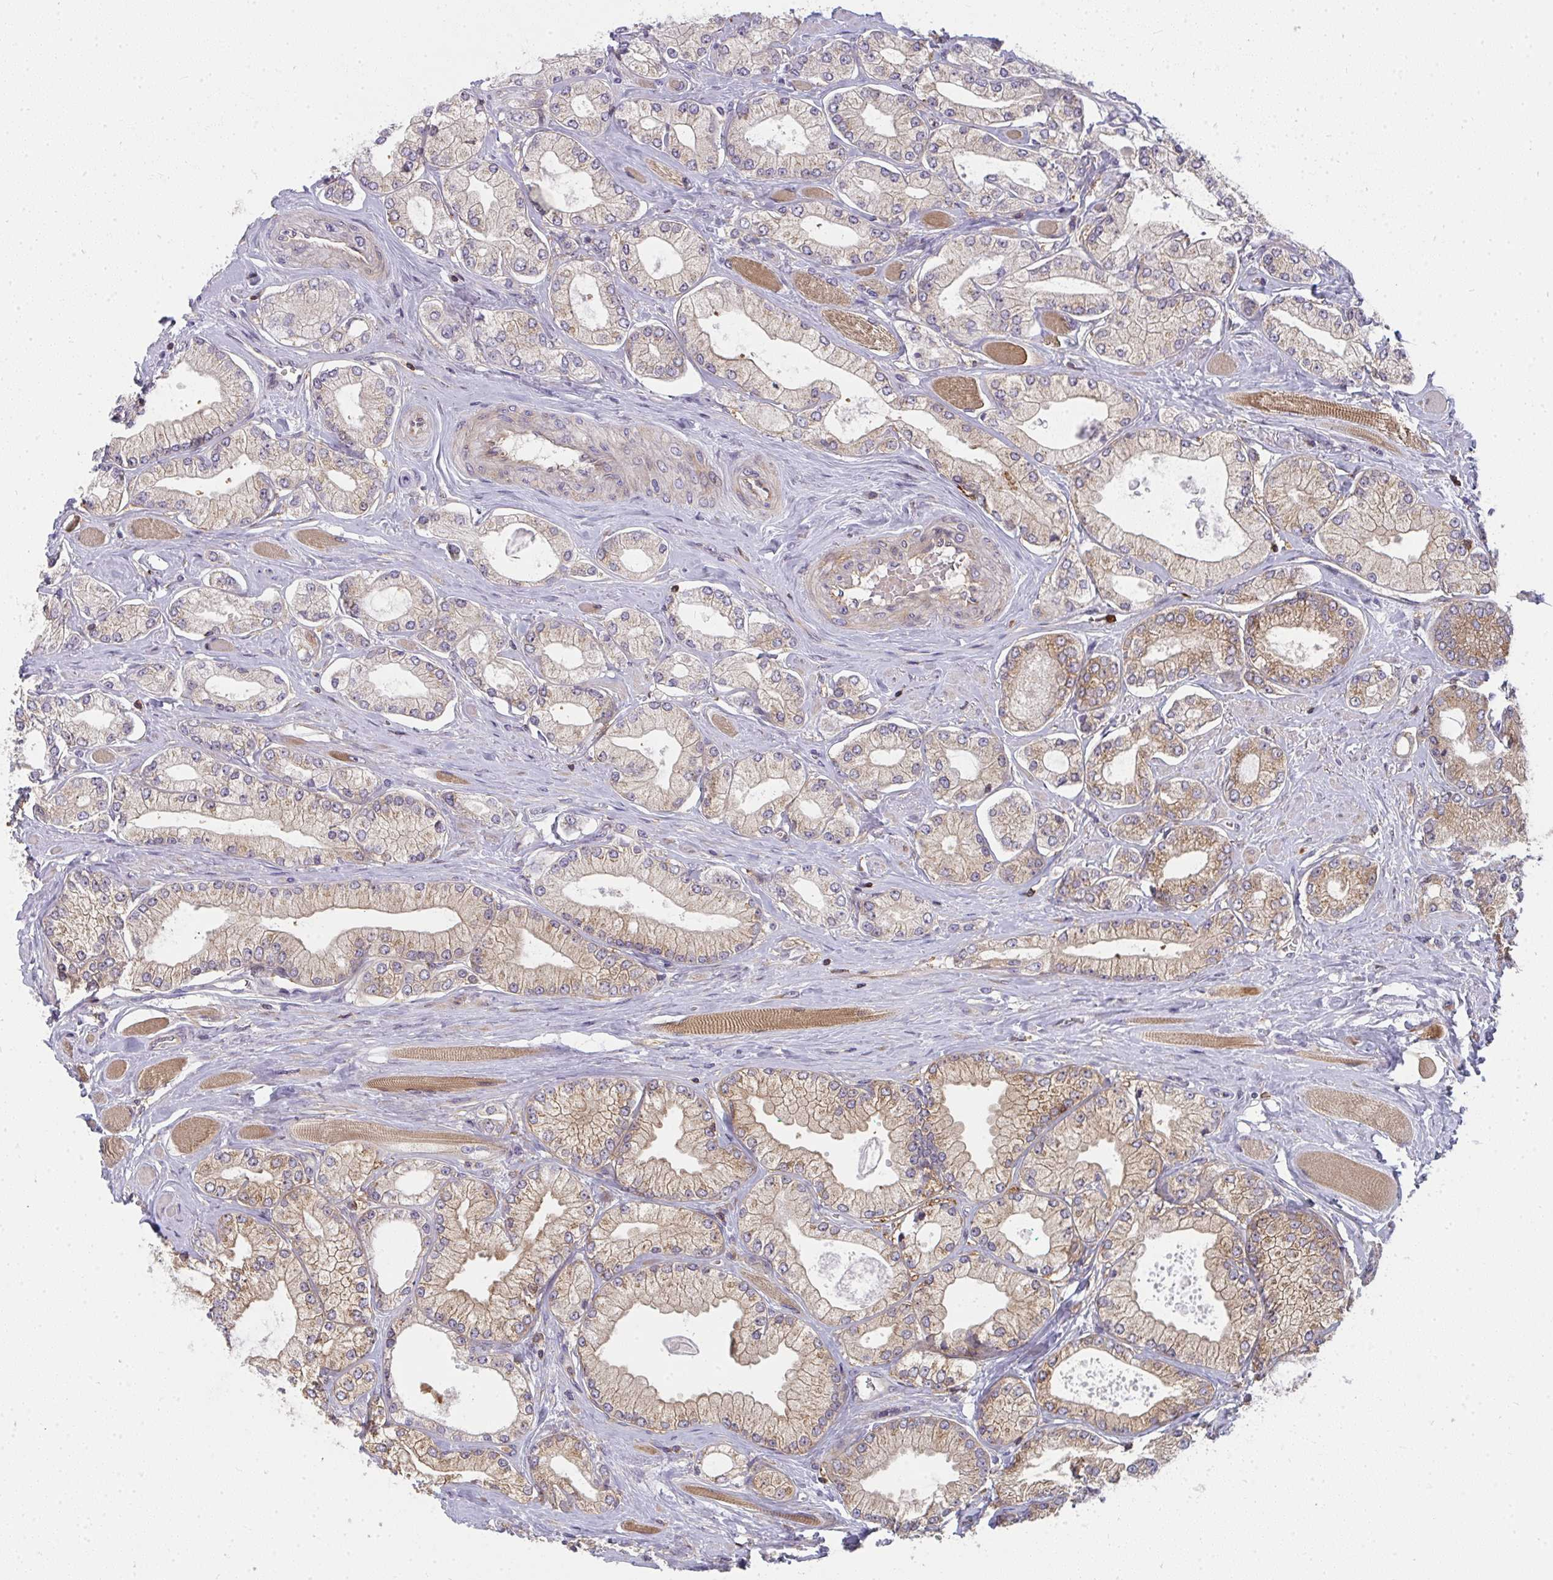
{"staining": {"intensity": "weak", "quantity": "25%-75%", "location": "cytoplasmic/membranous"}, "tissue": "prostate cancer", "cell_type": "Tumor cells", "image_type": "cancer", "snomed": [{"axis": "morphology", "description": "Adenocarcinoma, High grade"}, {"axis": "topography", "description": "Prostate"}], "caption": "Human prostate cancer (high-grade adenocarcinoma) stained with a brown dye demonstrates weak cytoplasmic/membranous positive staining in approximately 25%-75% of tumor cells.", "gene": "CSF3R", "patient": {"sex": "male", "age": 68}}